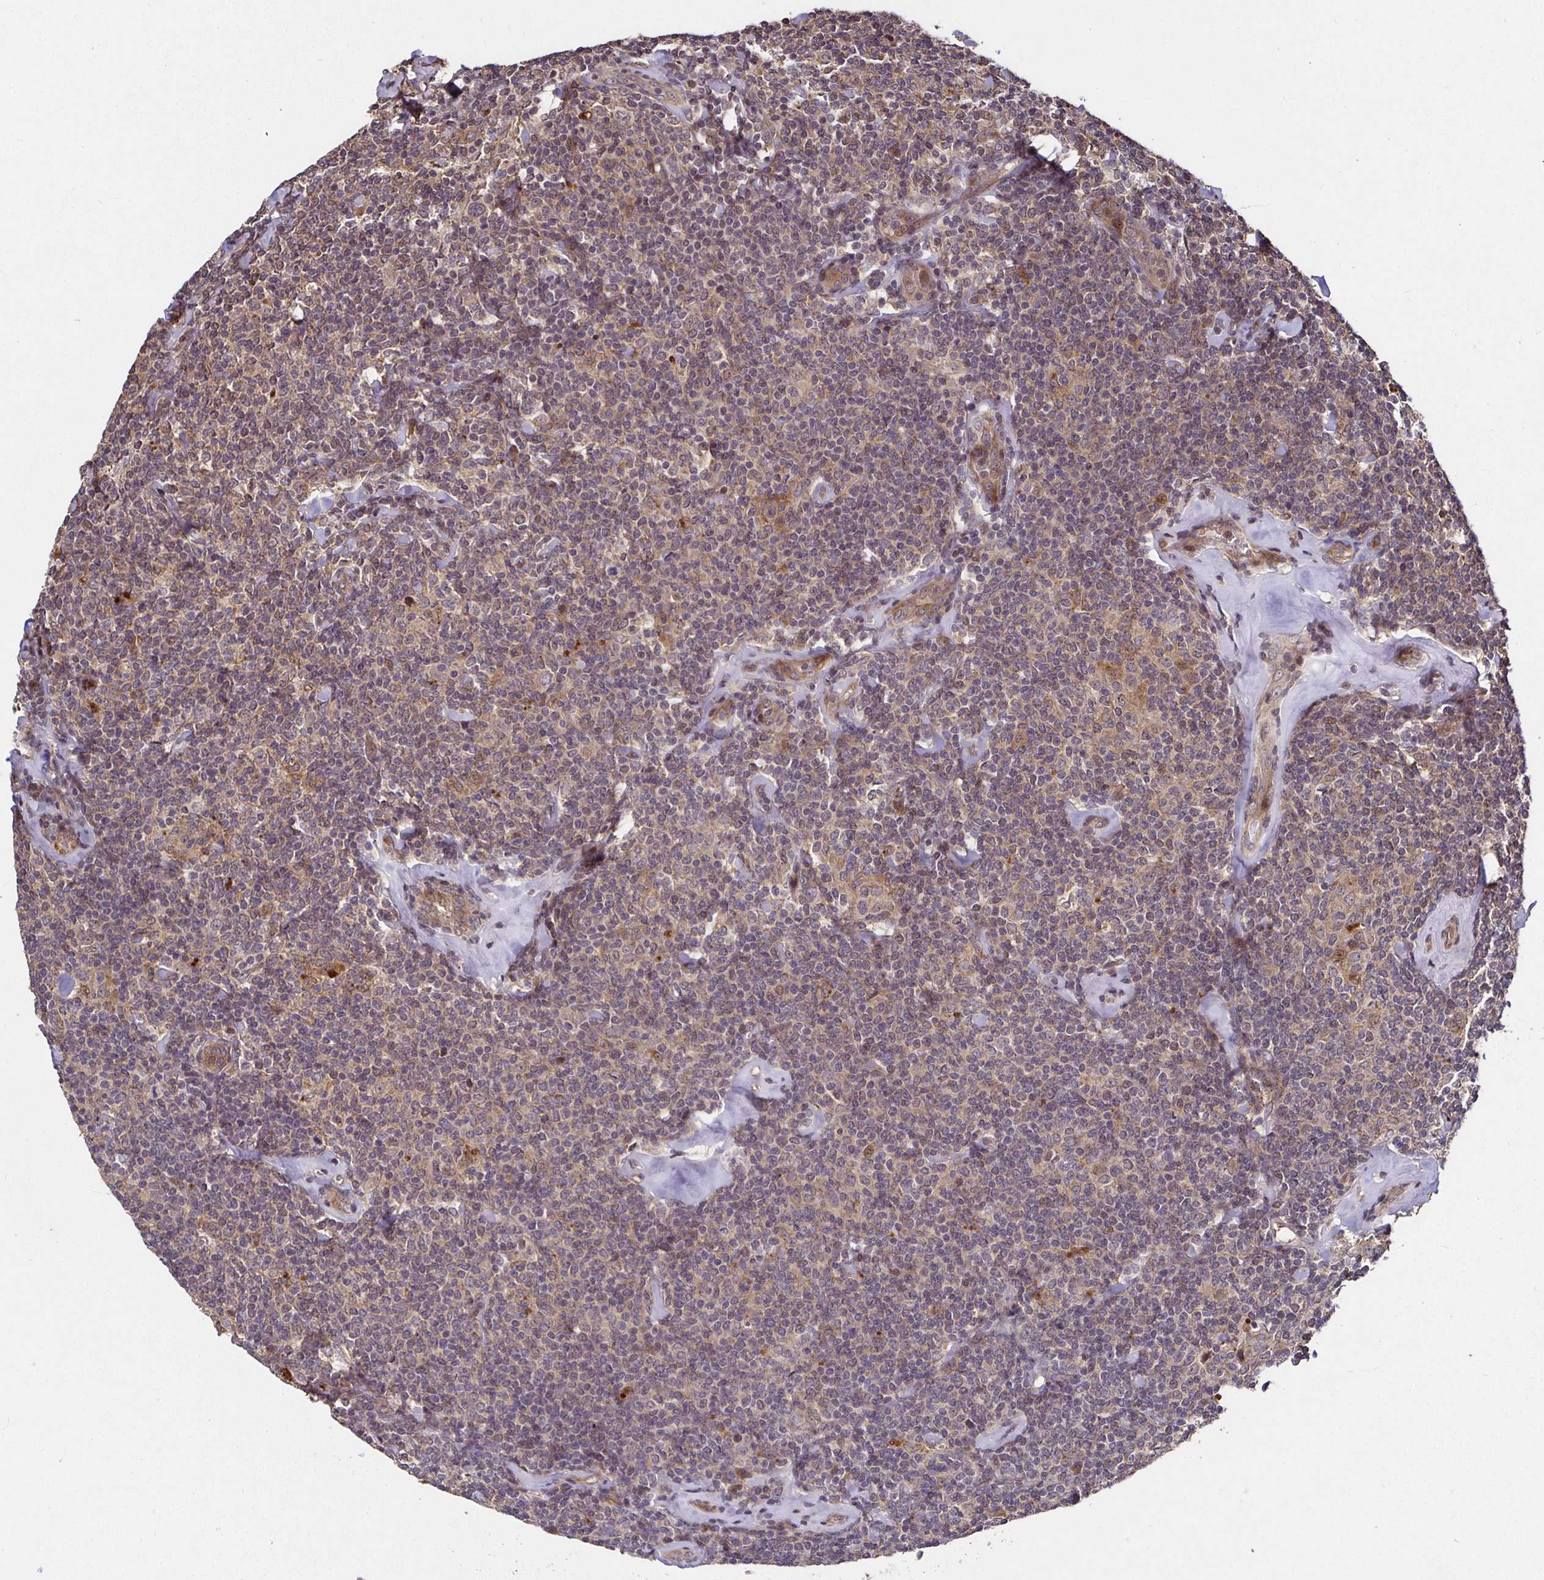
{"staining": {"intensity": "weak", "quantity": "25%-75%", "location": "cytoplasmic/membranous"}, "tissue": "lymphoma", "cell_type": "Tumor cells", "image_type": "cancer", "snomed": [{"axis": "morphology", "description": "Malignant lymphoma, non-Hodgkin's type, Low grade"}, {"axis": "topography", "description": "Lymph node"}], "caption": "Lymphoma stained for a protein displays weak cytoplasmic/membranous positivity in tumor cells.", "gene": "SMYD3", "patient": {"sex": "female", "age": 56}}